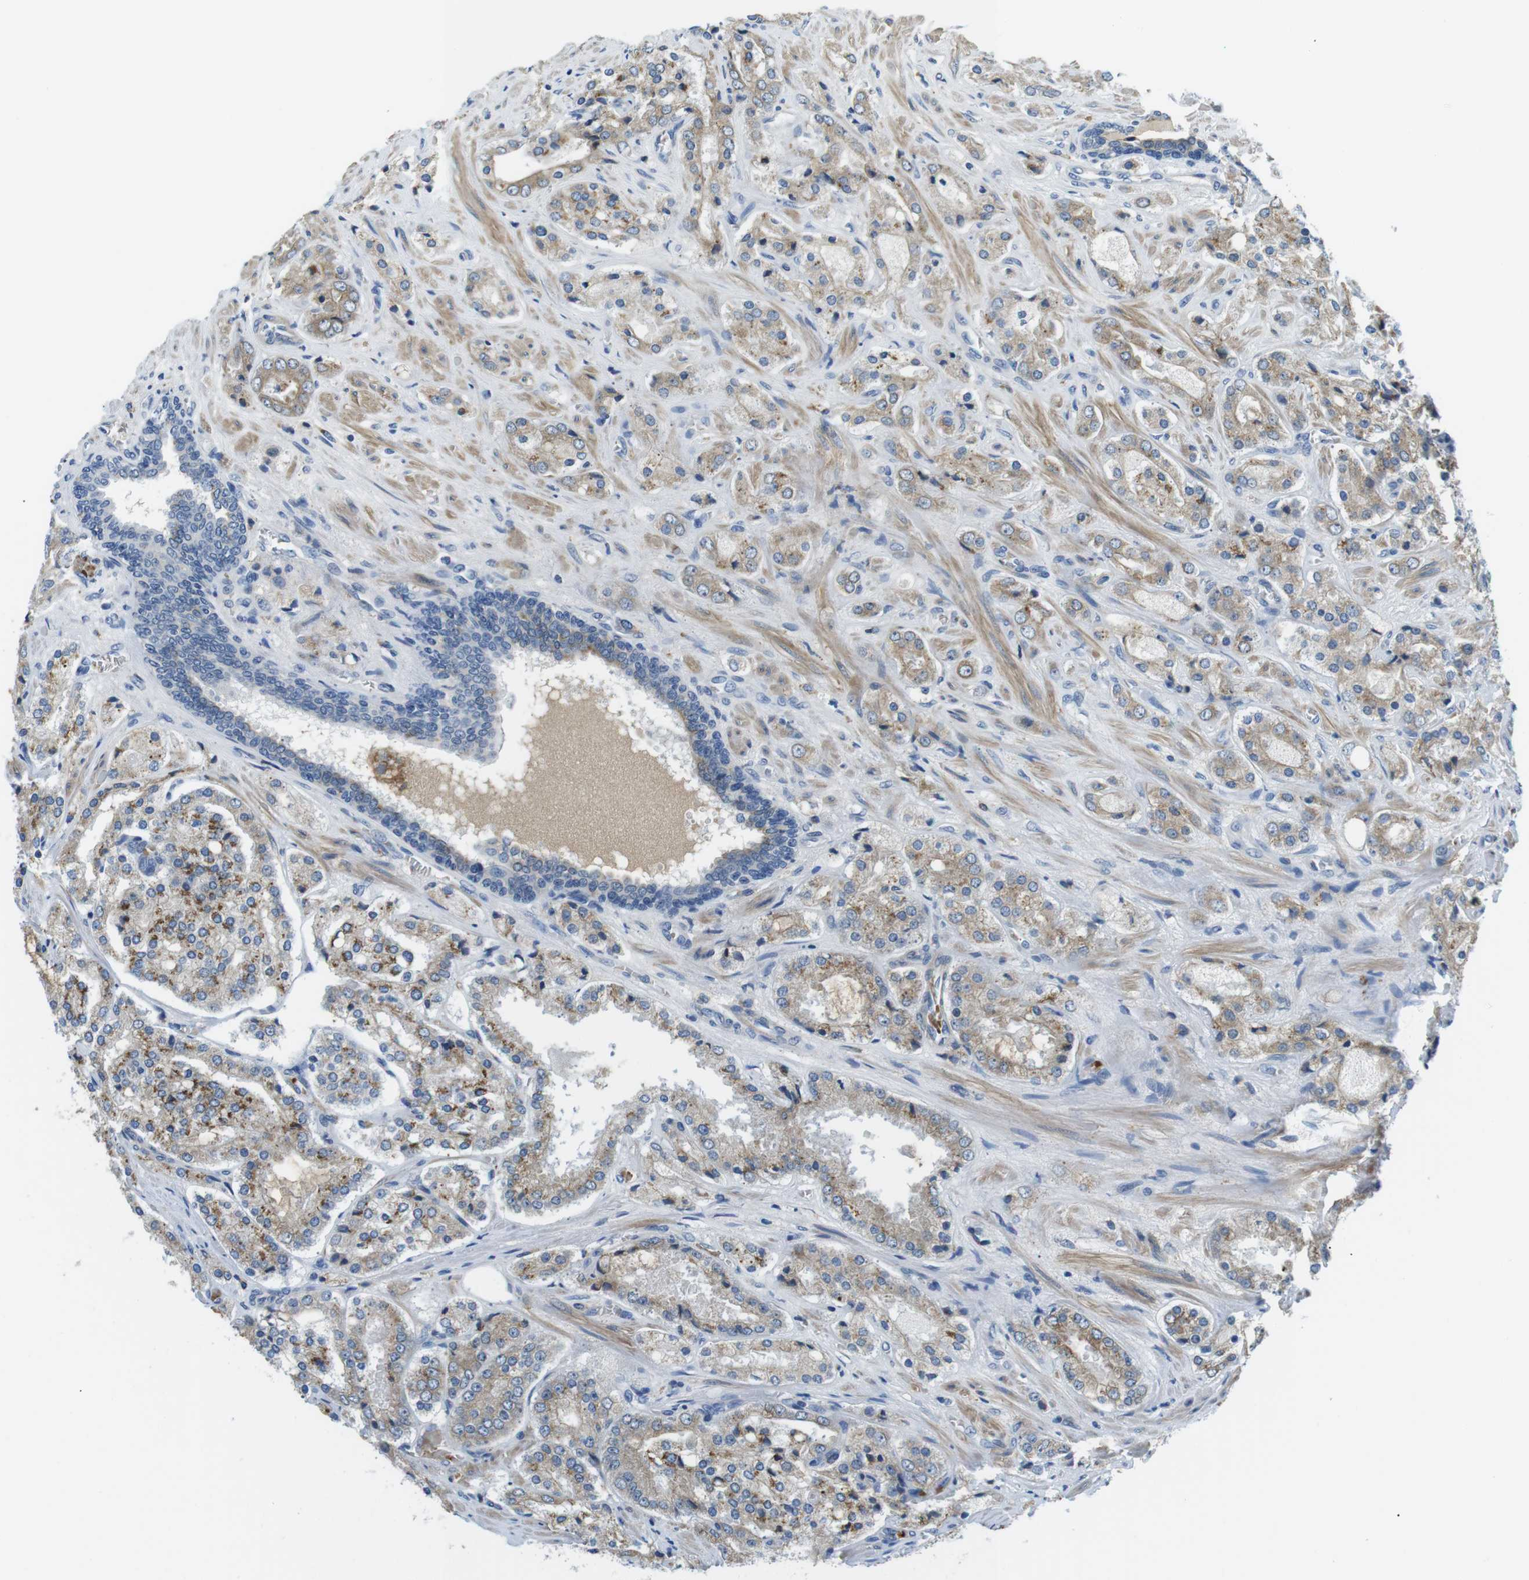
{"staining": {"intensity": "weak", "quantity": ">75%", "location": "cytoplasmic/membranous"}, "tissue": "prostate cancer", "cell_type": "Tumor cells", "image_type": "cancer", "snomed": [{"axis": "morphology", "description": "Adenocarcinoma, High grade"}, {"axis": "topography", "description": "Prostate"}], "caption": "This micrograph shows immunohistochemistry (IHC) staining of human prostate adenocarcinoma (high-grade), with low weak cytoplasmic/membranous positivity in approximately >75% of tumor cells.", "gene": "WSCD1", "patient": {"sex": "male", "age": 65}}